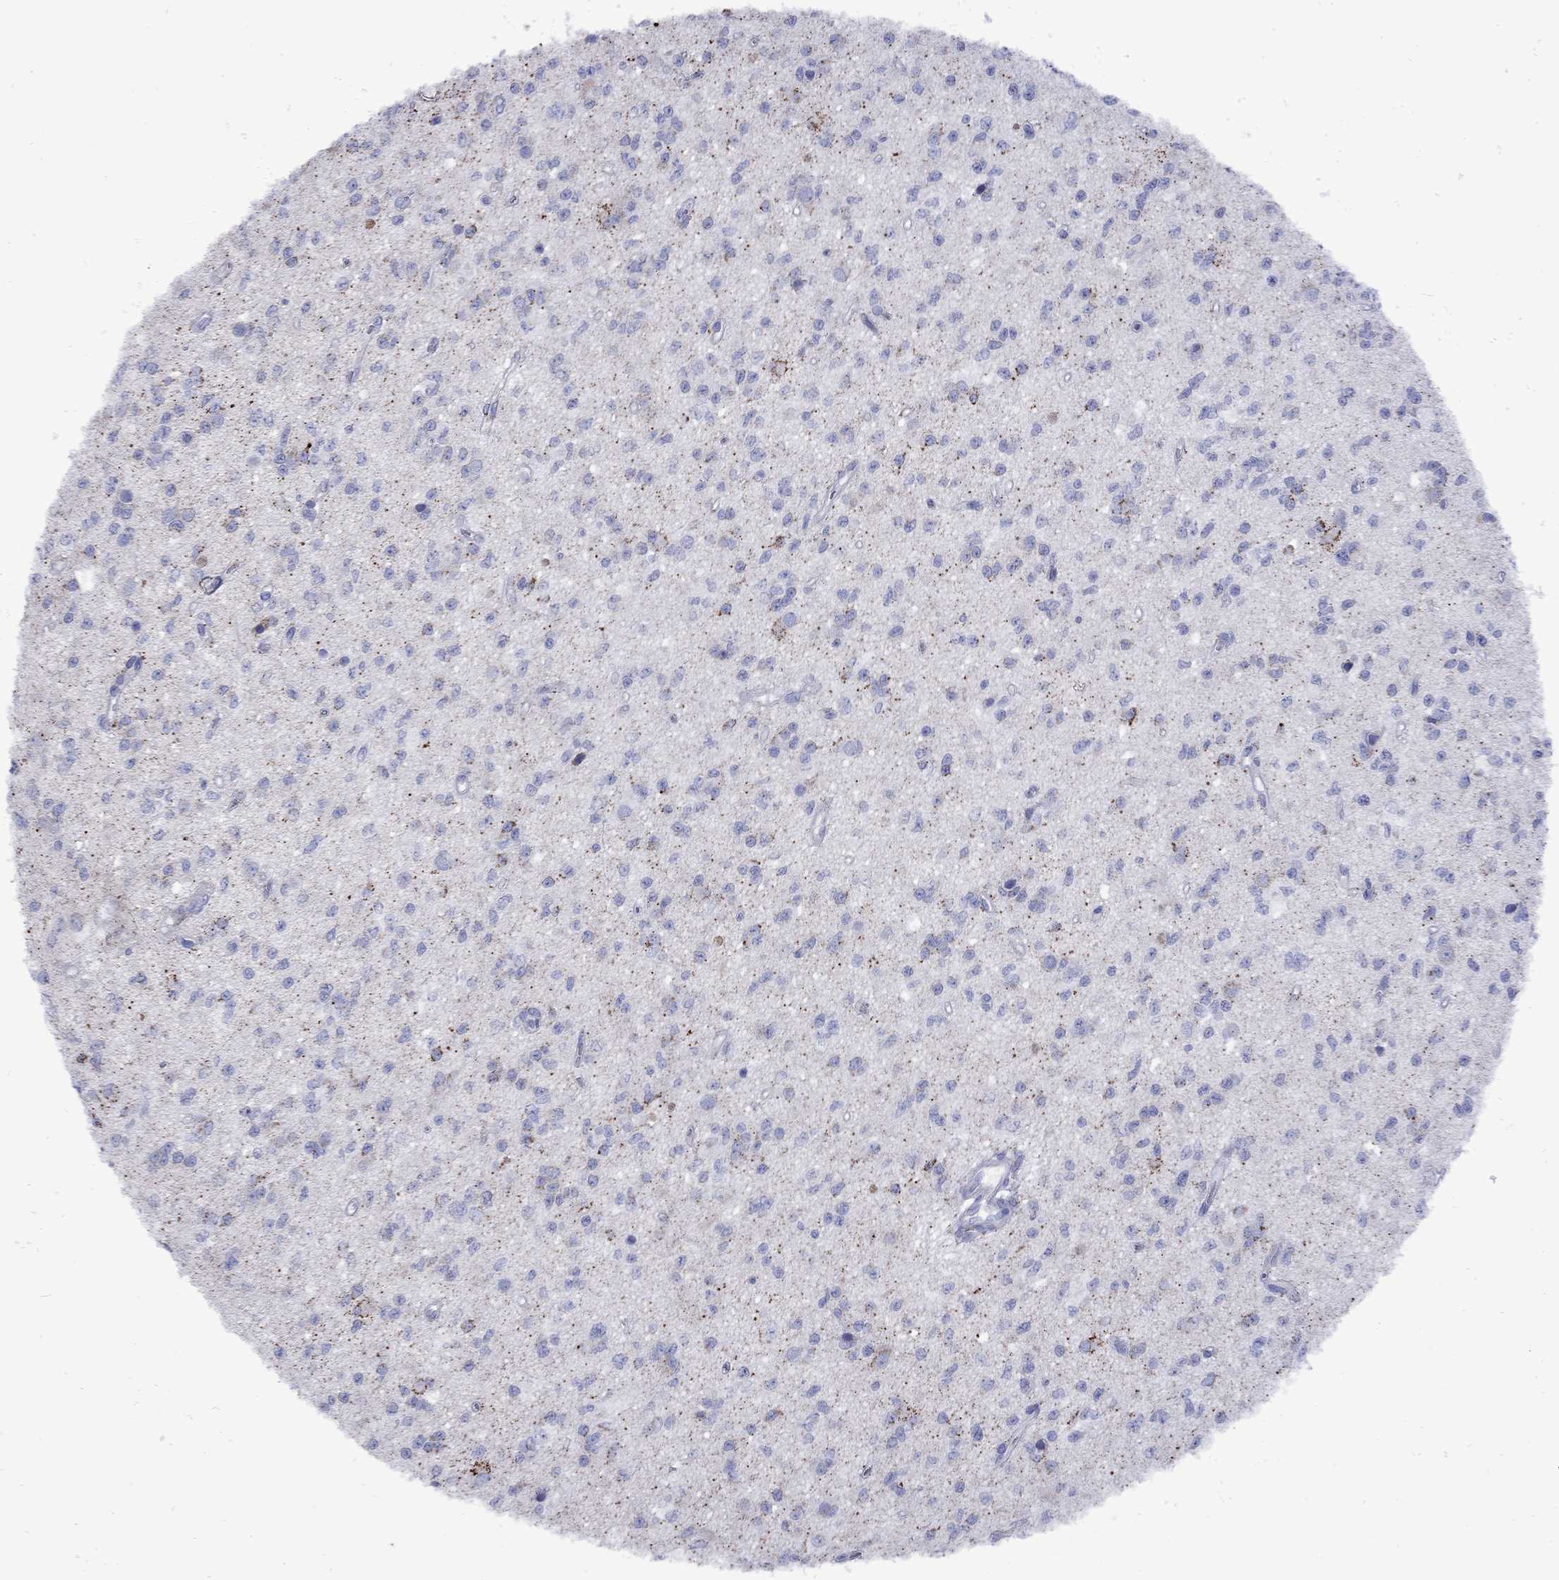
{"staining": {"intensity": "strong", "quantity": "<25%", "location": "cytoplasmic/membranous"}, "tissue": "glioma", "cell_type": "Tumor cells", "image_type": "cancer", "snomed": [{"axis": "morphology", "description": "Glioma, malignant, Low grade"}, {"axis": "topography", "description": "Brain"}], "caption": "Brown immunohistochemical staining in low-grade glioma (malignant) shows strong cytoplasmic/membranous positivity in approximately <25% of tumor cells.", "gene": "SESTD1", "patient": {"sex": "female", "age": 45}}